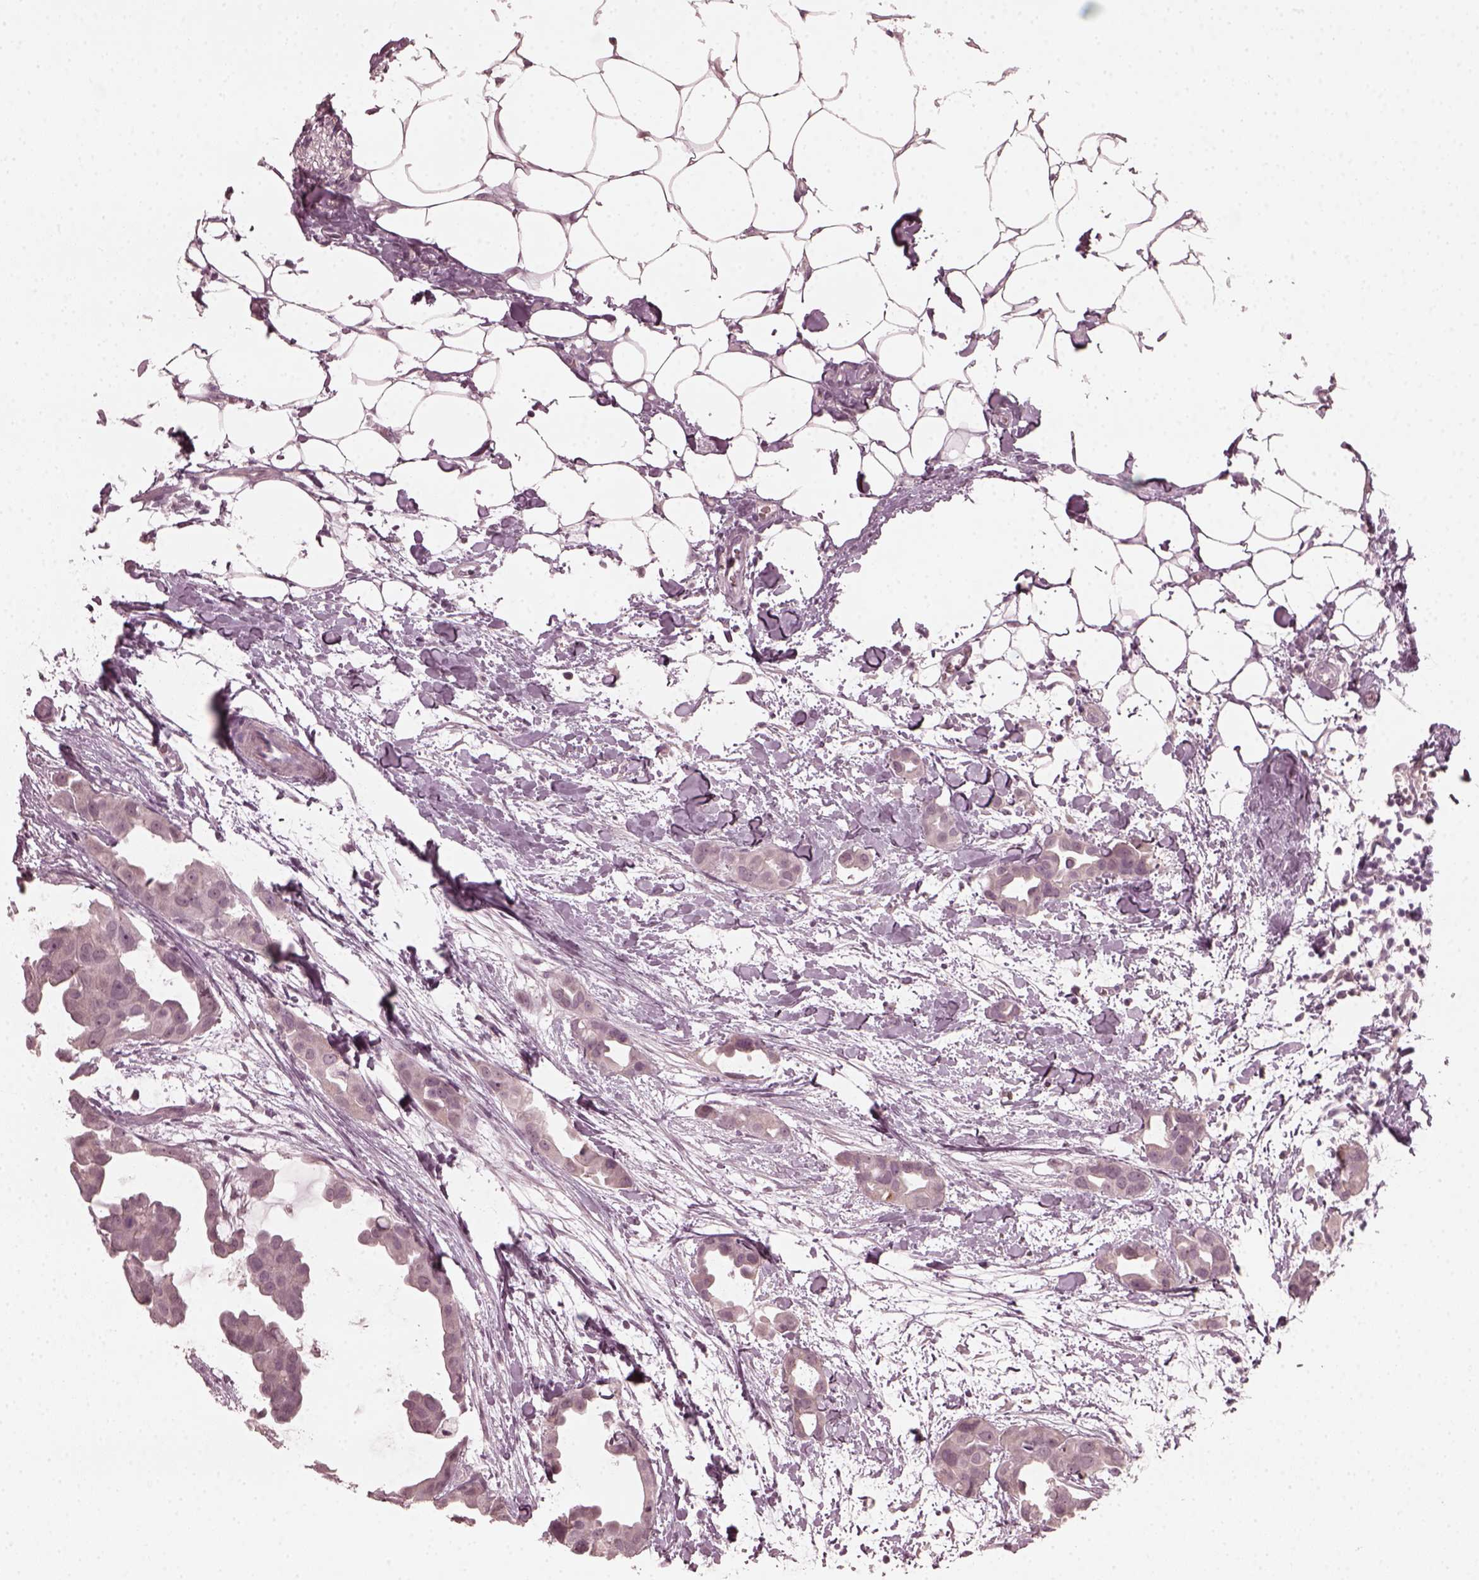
{"staining": {"intensity": "negative", "quantity": "none", "location": "none"}, "tissue": "breast cancer", "cell_type": "Tumor cells", "image_type": "cancer", "snomed": [{"axis": "morphology", "description": "Duct carcinoma"}, {"axis": "topography", "description": "Breast"}], "caption": "High power microscopy photomicrograph of an IHC micrograph of breast cancer, revealing no significant expression in tumor cells.", "gene": "CCDC170", "patient": {"sex": "female", "age": 38}}